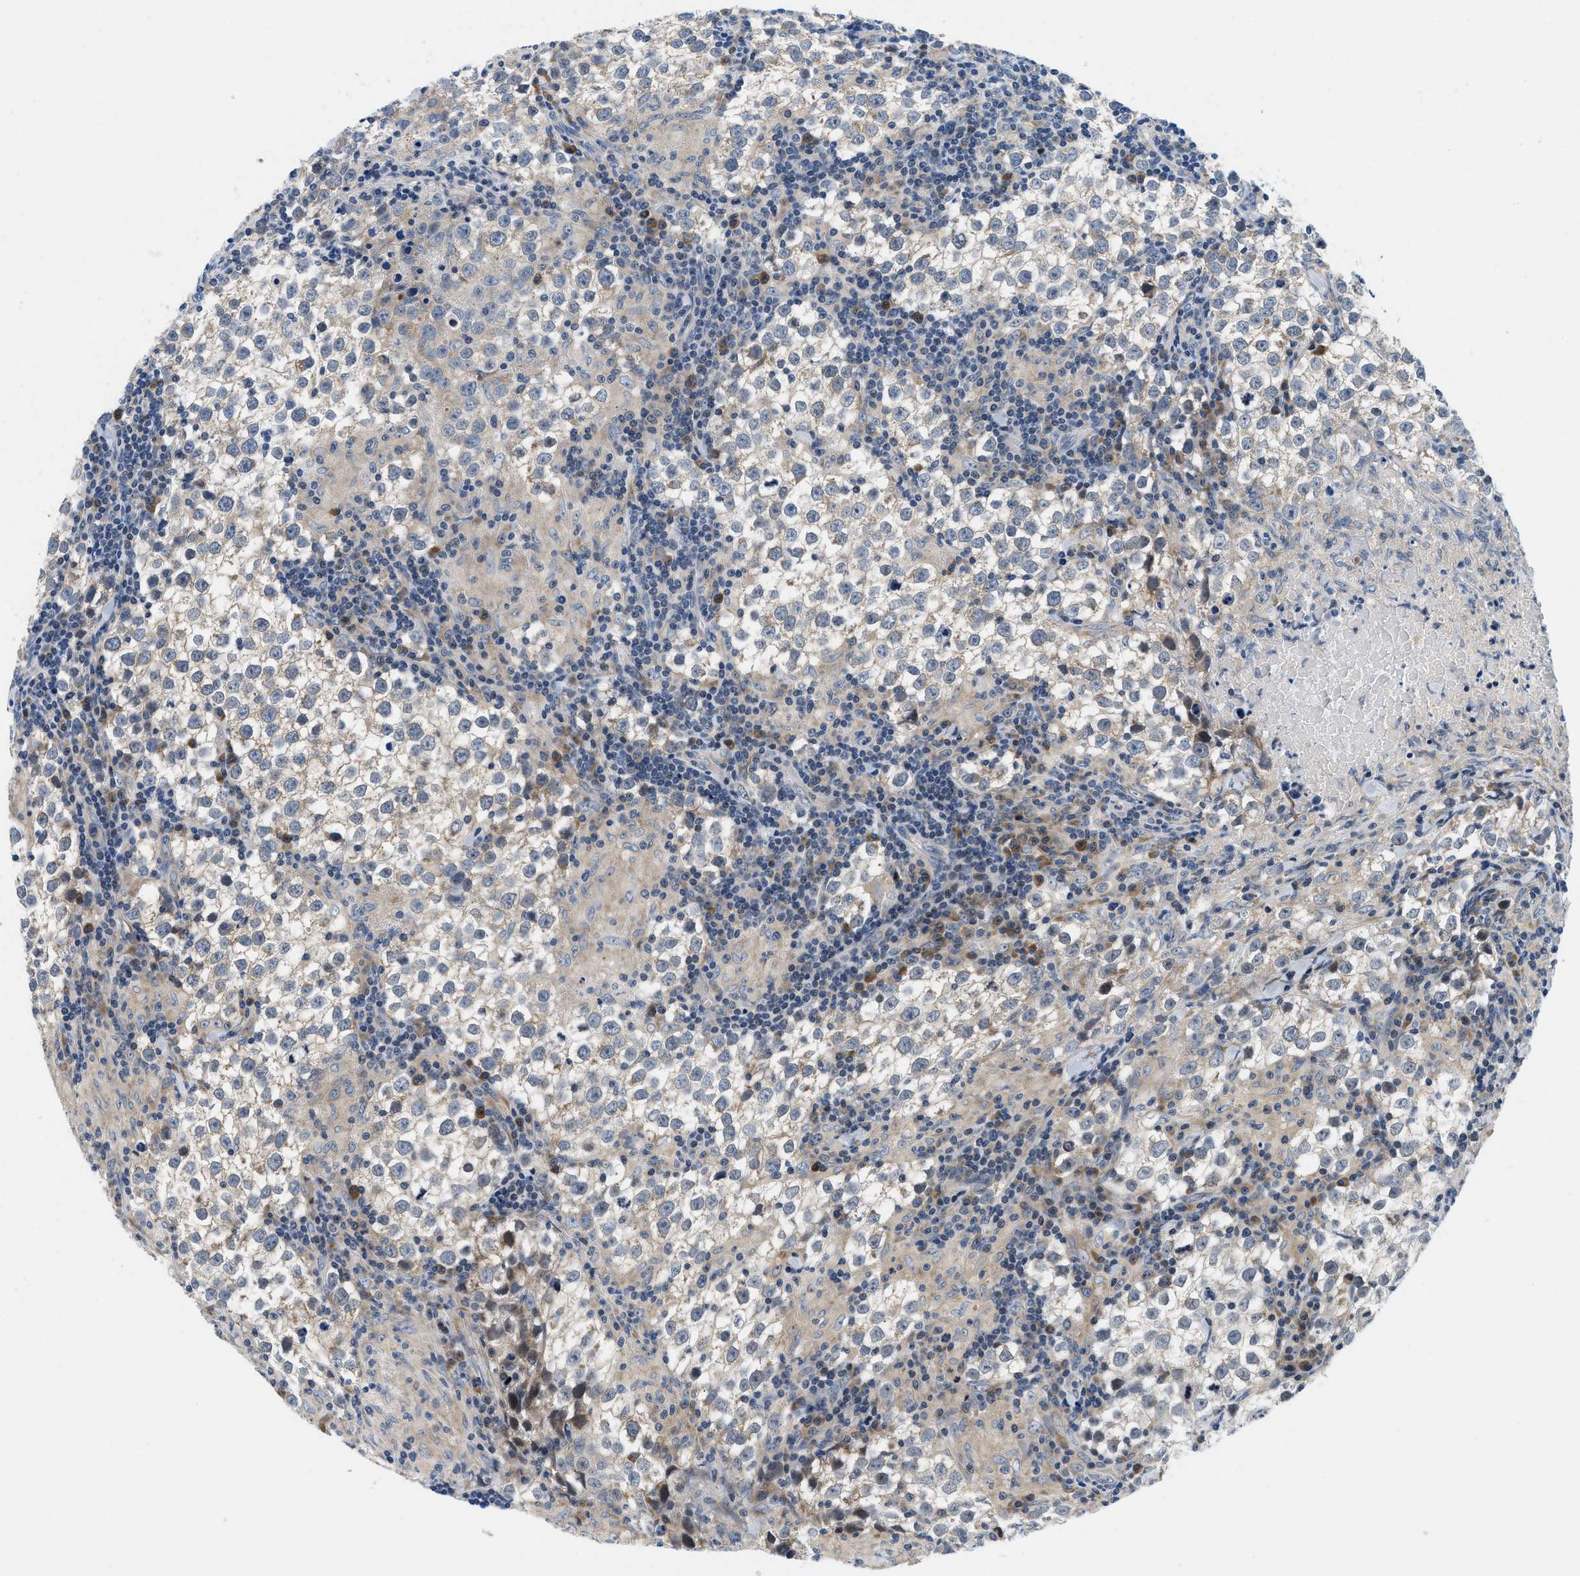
{"staining": {"intensity": "weak", "quantity": "<25%", "location": "cytoplasmic/membranous"}, "tissue": "testis cancer", "cell_type": "Tumor cells", "image_type": "cancer", "snomed": [{"axis": "morphology", "description": "Seminoma, NOS"}, {"axis": "morphology", "description": "Carcinoma, Embryonal, NOS"}, {"axis": "topography", "description": "Testis"}], "caption": "Tumor cells are negative for brown protein staining in testis cancer (embryonal carcinoma). (DAB immunohistochemistry (IHC), high magnification).", "gene": "IKBKE", "patient": {"sex": "male", "age": 36}}